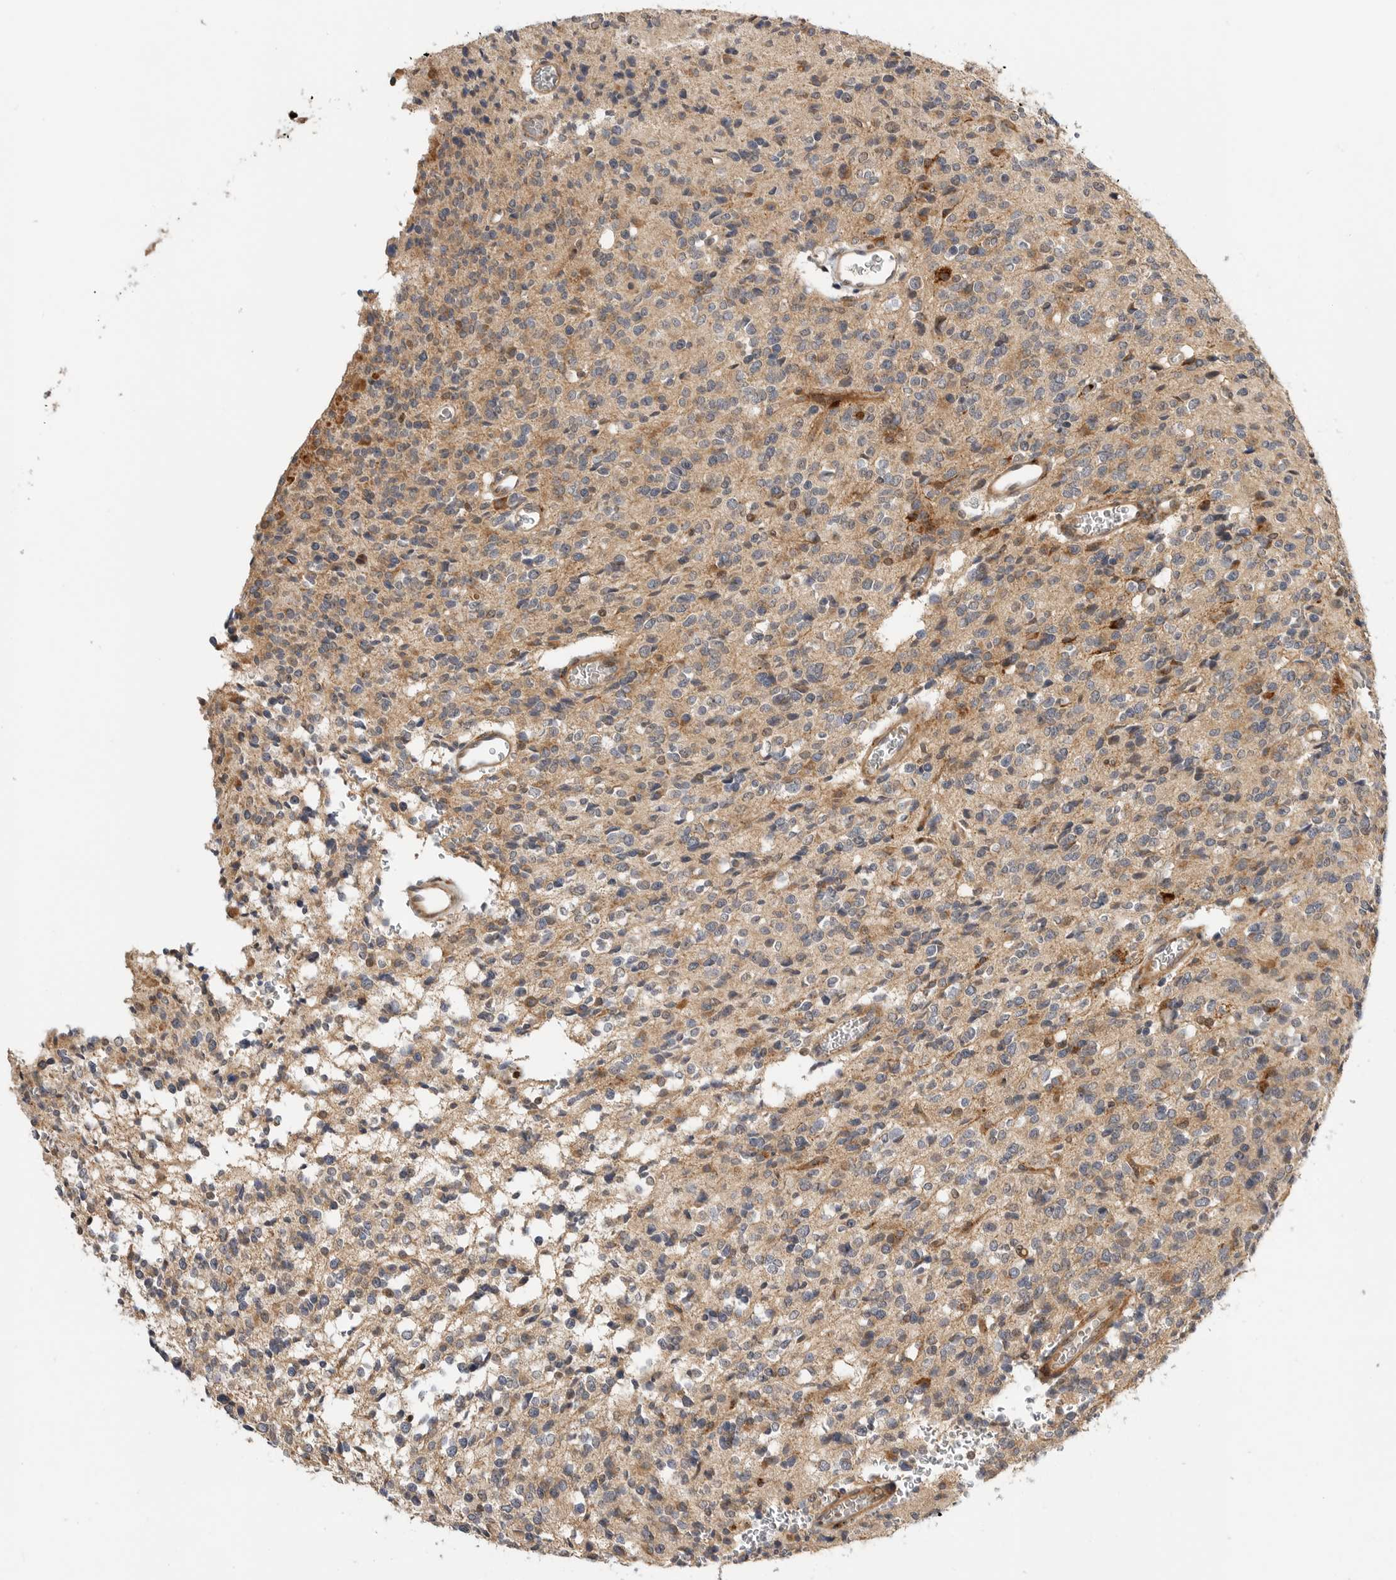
{"staining": {"intensity": "weak", "quantity": "25%-75%", "location": "cytoplasmic/membranous,nuclear"}, "tissue": "glioma", "cell_type": "Tumor cells", "image_type": "cancer", "snomed": [{"axis": "morphology", "description": "Glioma, malignant, High grade"}, {"axis": "topography", "description": "Brain"}], "caption": "This image reveals immunohistochemistry staining of glioma, with low weak cytoplasmic/membranous and nuclear expression in approximately 25%-75% of tumor cells.", "gene": "CSNK1G3", "patient": {"sex": "male", "age": 34}}